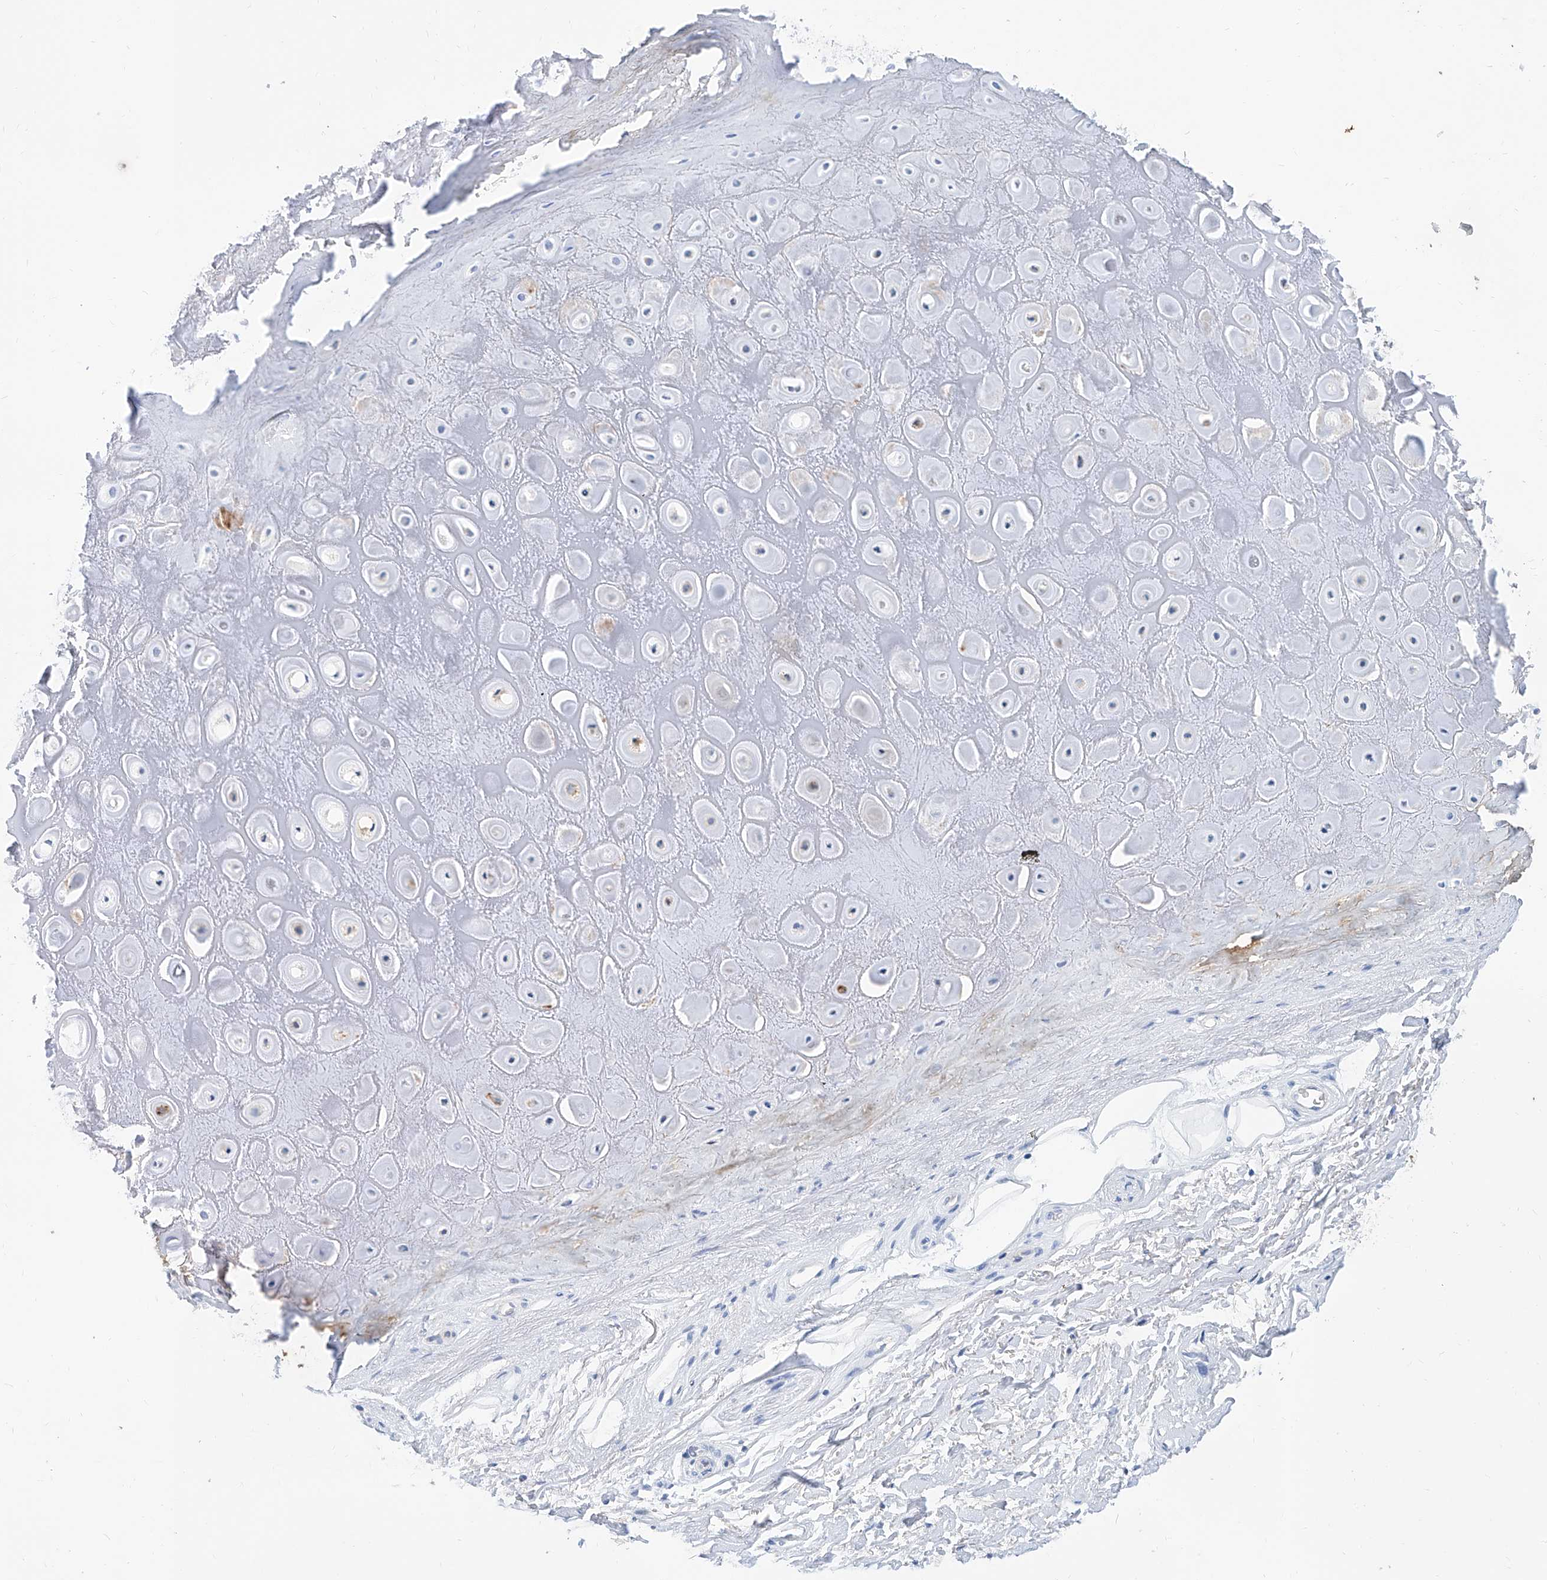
{"staining": {"intensity": "negative", "quantity": "none", "location": "none"}, "tissue": "adipose tissue", "cell_type": "Adipocytes", "image_type": "normal", "snomed": [{"axis": "morphology", "description": "Normal tissue, NOS"}, {"axis": "morphology", "description": "Basal cell carcinoma"}, {"axis": "topography", "description": "Skin"}], "caption": "The histopathology image exhibits no staining of adipocytes in unremarkable adipose tissue. Brightfield microscopy of immunohistochemistry (IHC) stained with DAB (3,3'-diaminobenzidine) (brown) and hematoxylin (blue), captured at high magnification.", "gene": "SLC25A29", "patient": {"sex": "female", "age": 89}}